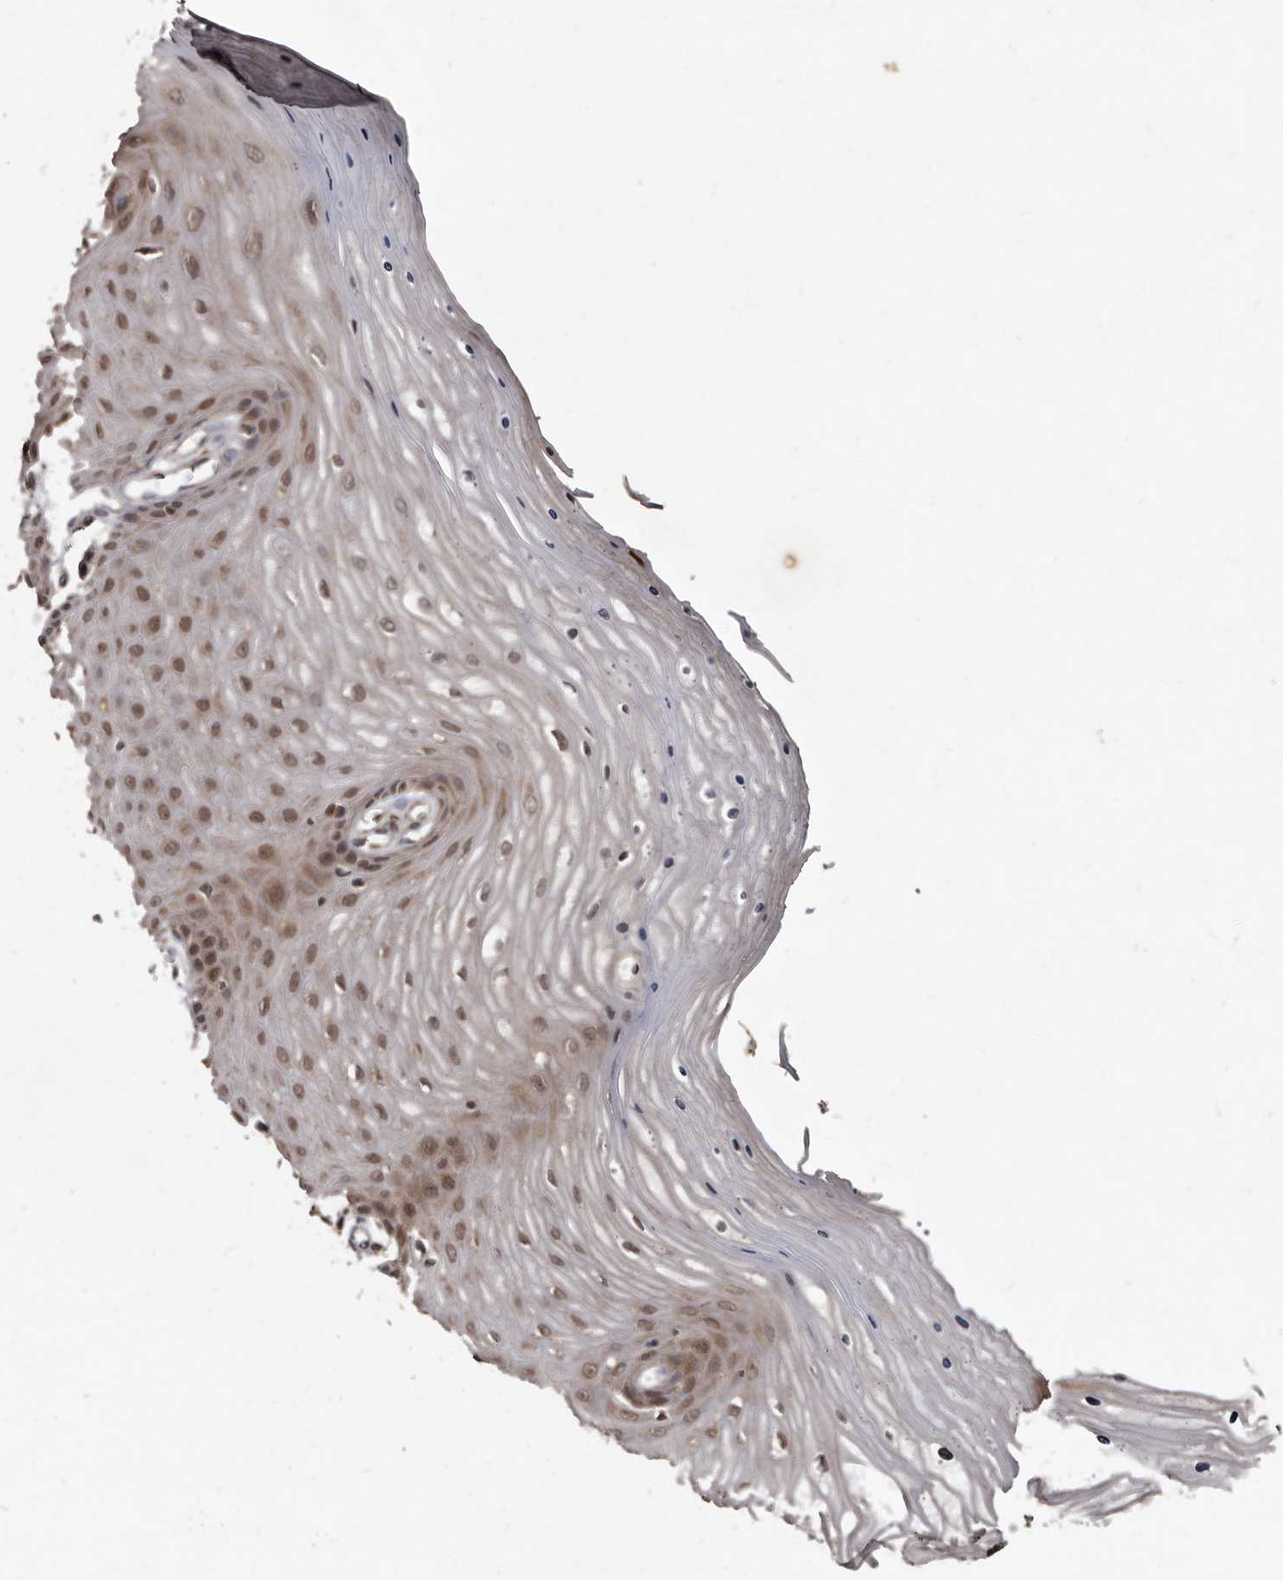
{"staining": {"intensity": "moderate", "quantity": ">75%", "location": "cytoplasmic/membranous,nuclear"}, "tissue": "cervix", "cell_type": "Squamous epithelial cells", "image_type": "normal", "snomed": [{"axis": "morphology", "description": "Normal tissue, NOS"}, {"axis": "topography", "description": "Cervix"}], "caption": "A brown stain labels moderate cytoplasmic/membranous,nuclear expression of a protein in squamous epithelial cells of unremarkable cervix. The staining was performed using DAB to visualize the protein expression in brown, while the nuclei were stained in blue with hematoxylin (Magnification: 20x).", "gene": "PMVK", "patient": {"sex": "female", "age": 55}}